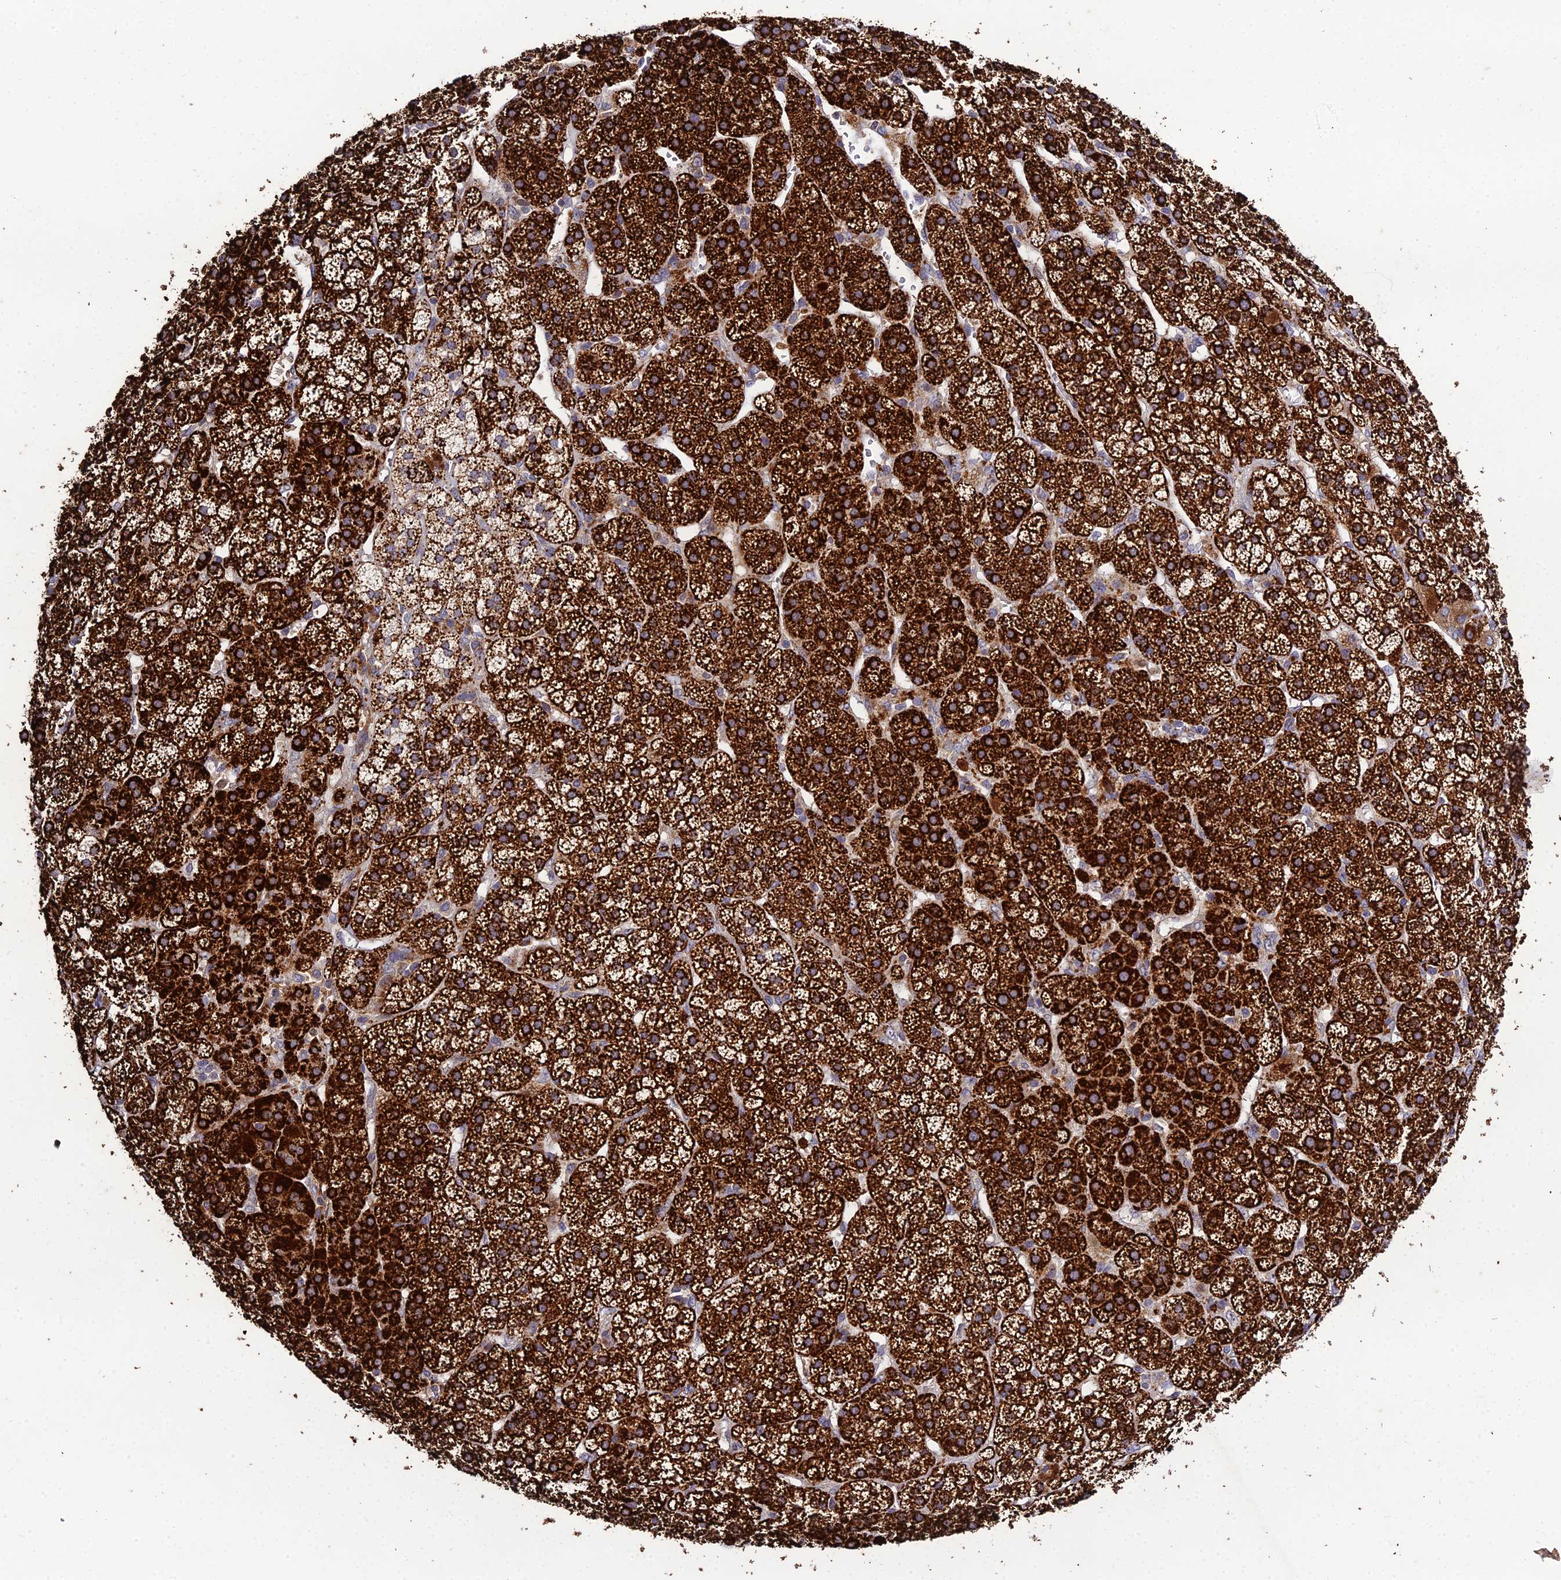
{"staining": {"intensity": "strong", "quantity": ">75%", "location": "cytoplasmic/membranous"}, "tissue": "adrenal gland", "cell_type": "Glandular cells", "image_type": "normal", "snomed": [{"axis": "morphology", "description": "Normal tissue, NOS"}, {"axis": "topography", "description": "Adrenal gland"}], "caption": "Strong cytoplasmic/membranous expression is appreciated in approximately >75% of glandular cells in benign adrenal gland.", "gene": "EID2", "patient": {"sex": "female", "age": 70}}